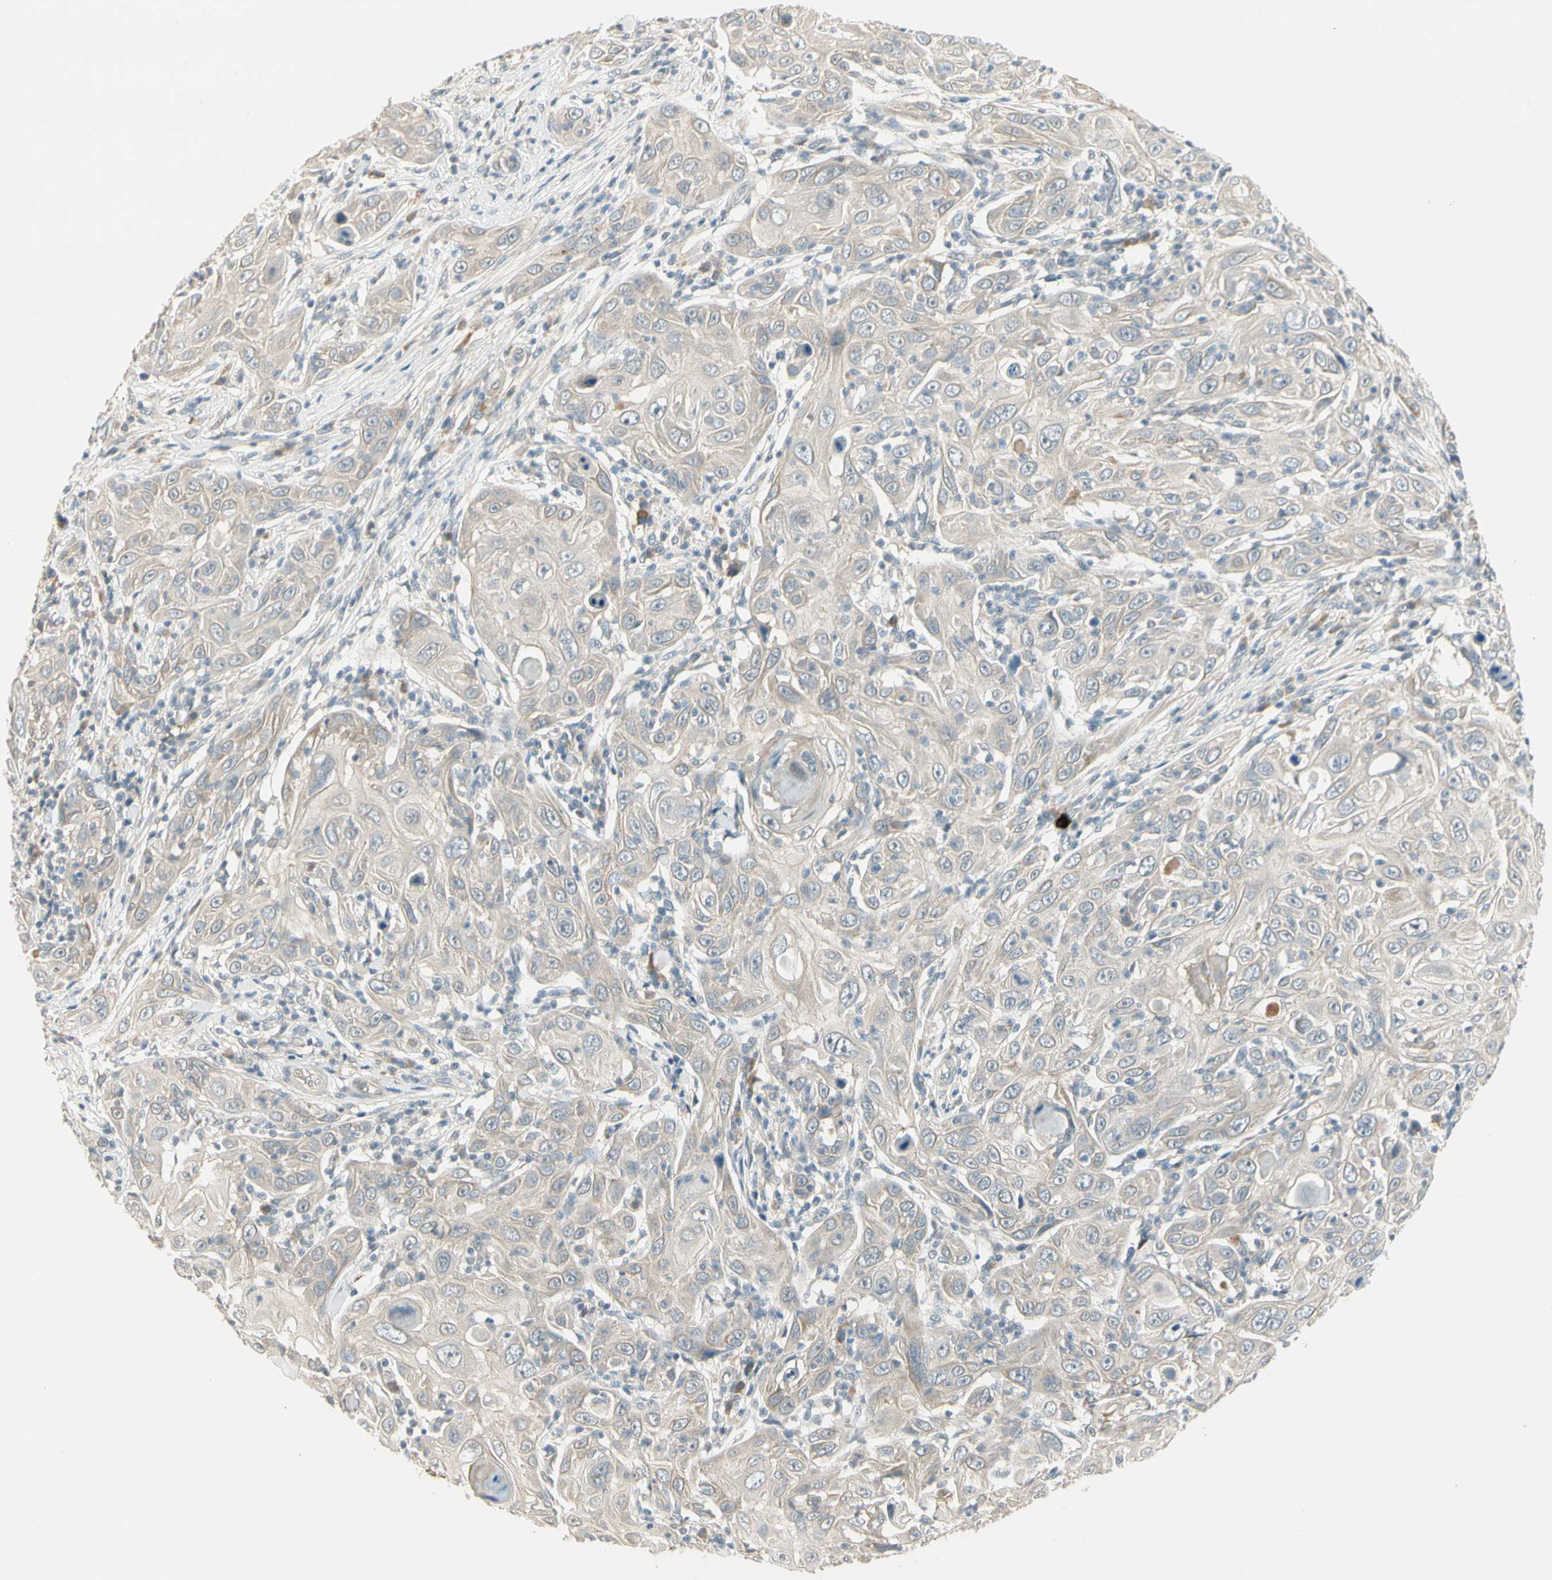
{"staining": {"intensity": "negative", "quantity": "none", "location": "none"}, "tissue": "skin cancer", "cell_type": "Tumor cells", "image_type": "cancer", "snomed": [{"axis": "morphology", "description": "Squamous cell carcinoma, NOS"}, {"axis": "topography", "description": "Skin"}], "caption": "DAB (3,3'-diaminobenzidine) immunohistochemical staining of squamous cell carcinoma (skin) demonstrates no significant staining in tumor cells.", "gene": "PCDHB15", "patient": {"sex": "female", "age": 88}}